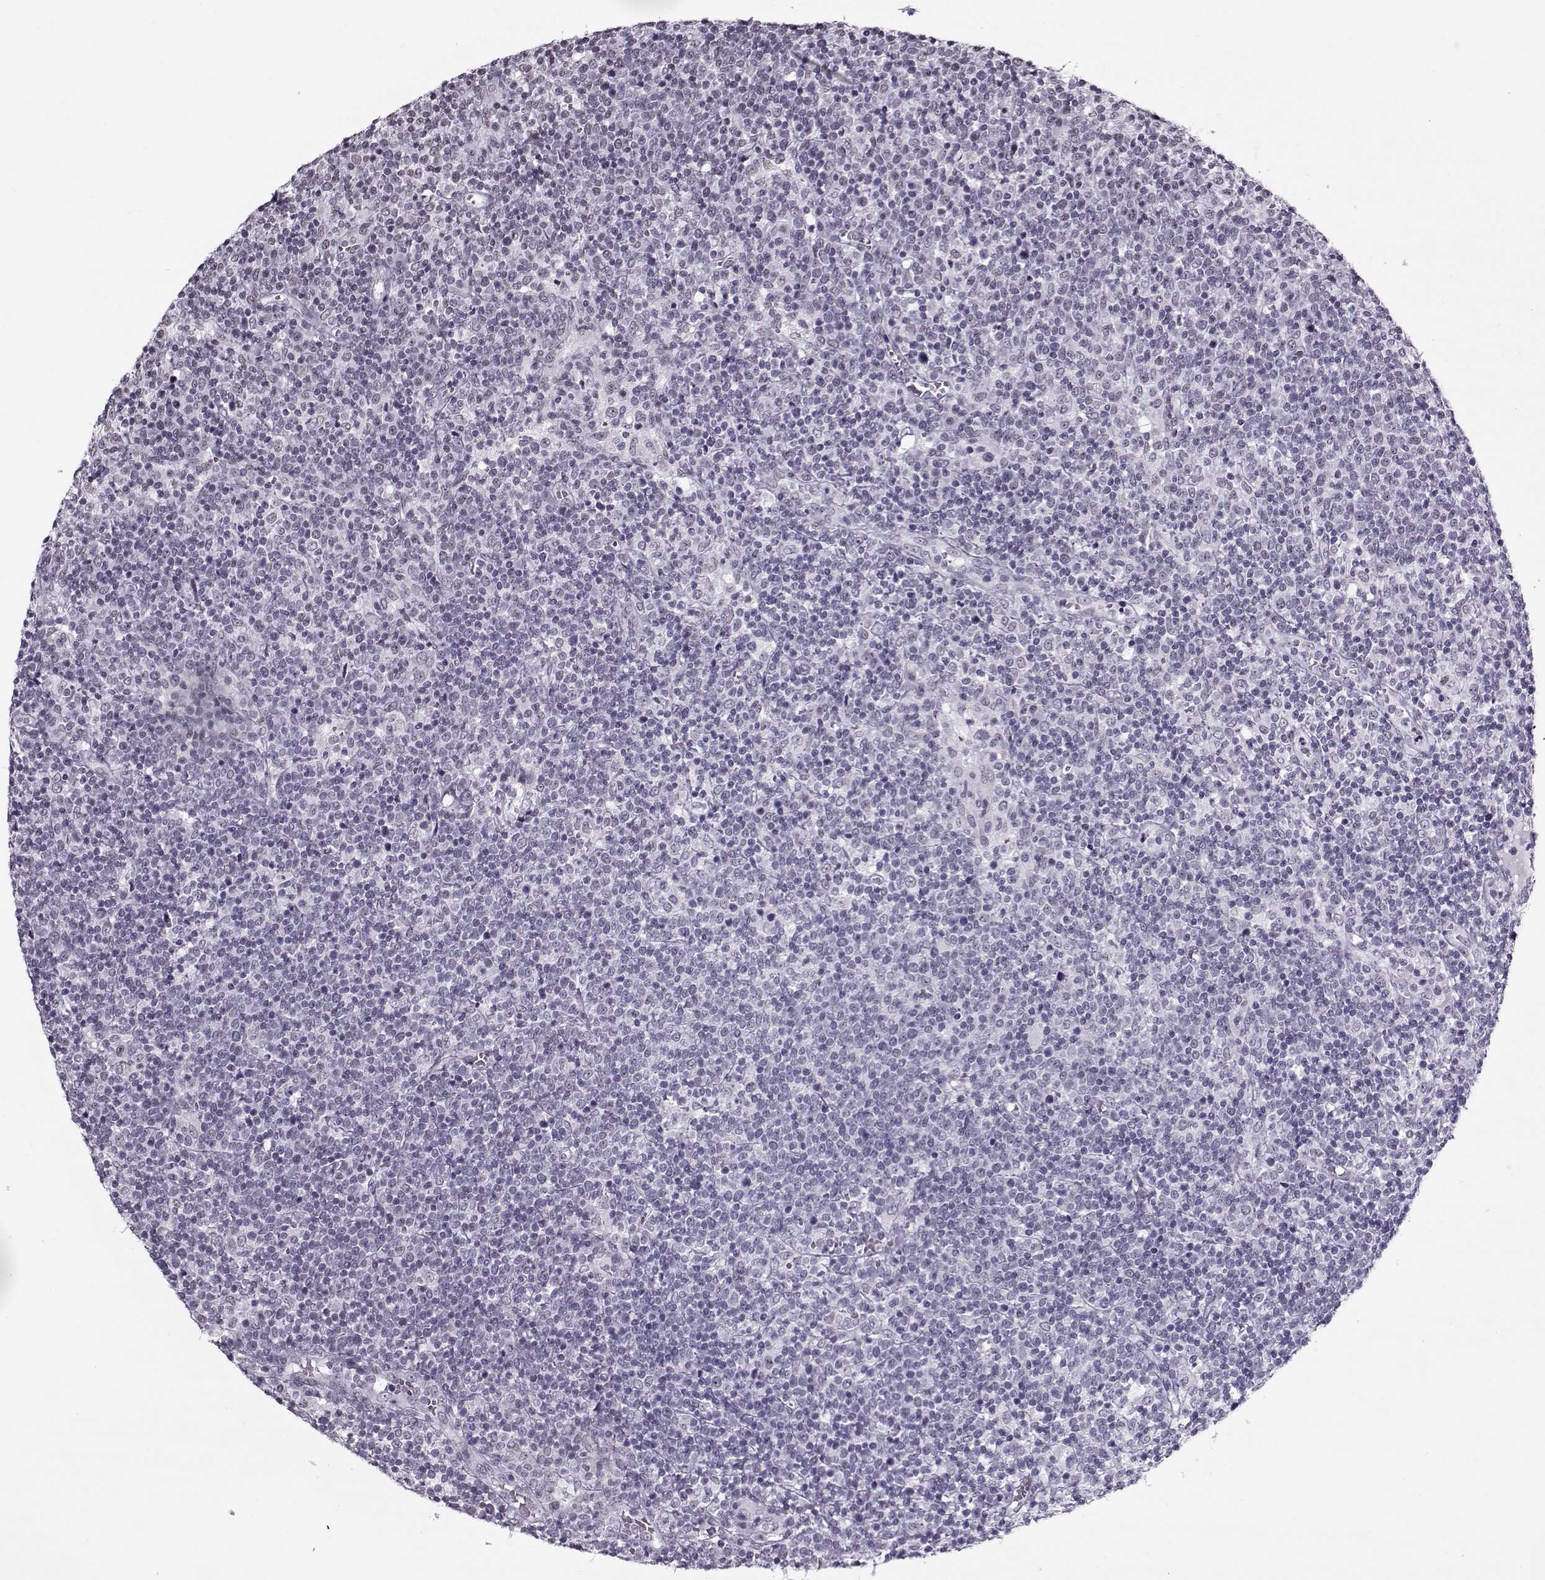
{"staining": {"intensity": "negative", "quantity": "none", "location": "none"}, "tissue": "lymphoma", "cell_type": "Tumor cells", "image_type": "cancer", "snomed": [{"axis": "morphology", "description": "Malignant lymphoma, non-Hodgkin's type, High grade"}, {"axis": "topography", "description": "Lymph node"}], "caption": "Human malignant lymphoma, non-Hodgkin's type (high-grade) stained for a protein using immunohistochemistry exhibits no positivity in tumor cells.", "gene": "PRMT8", "patient": {"sex": "male", "age": 61}}